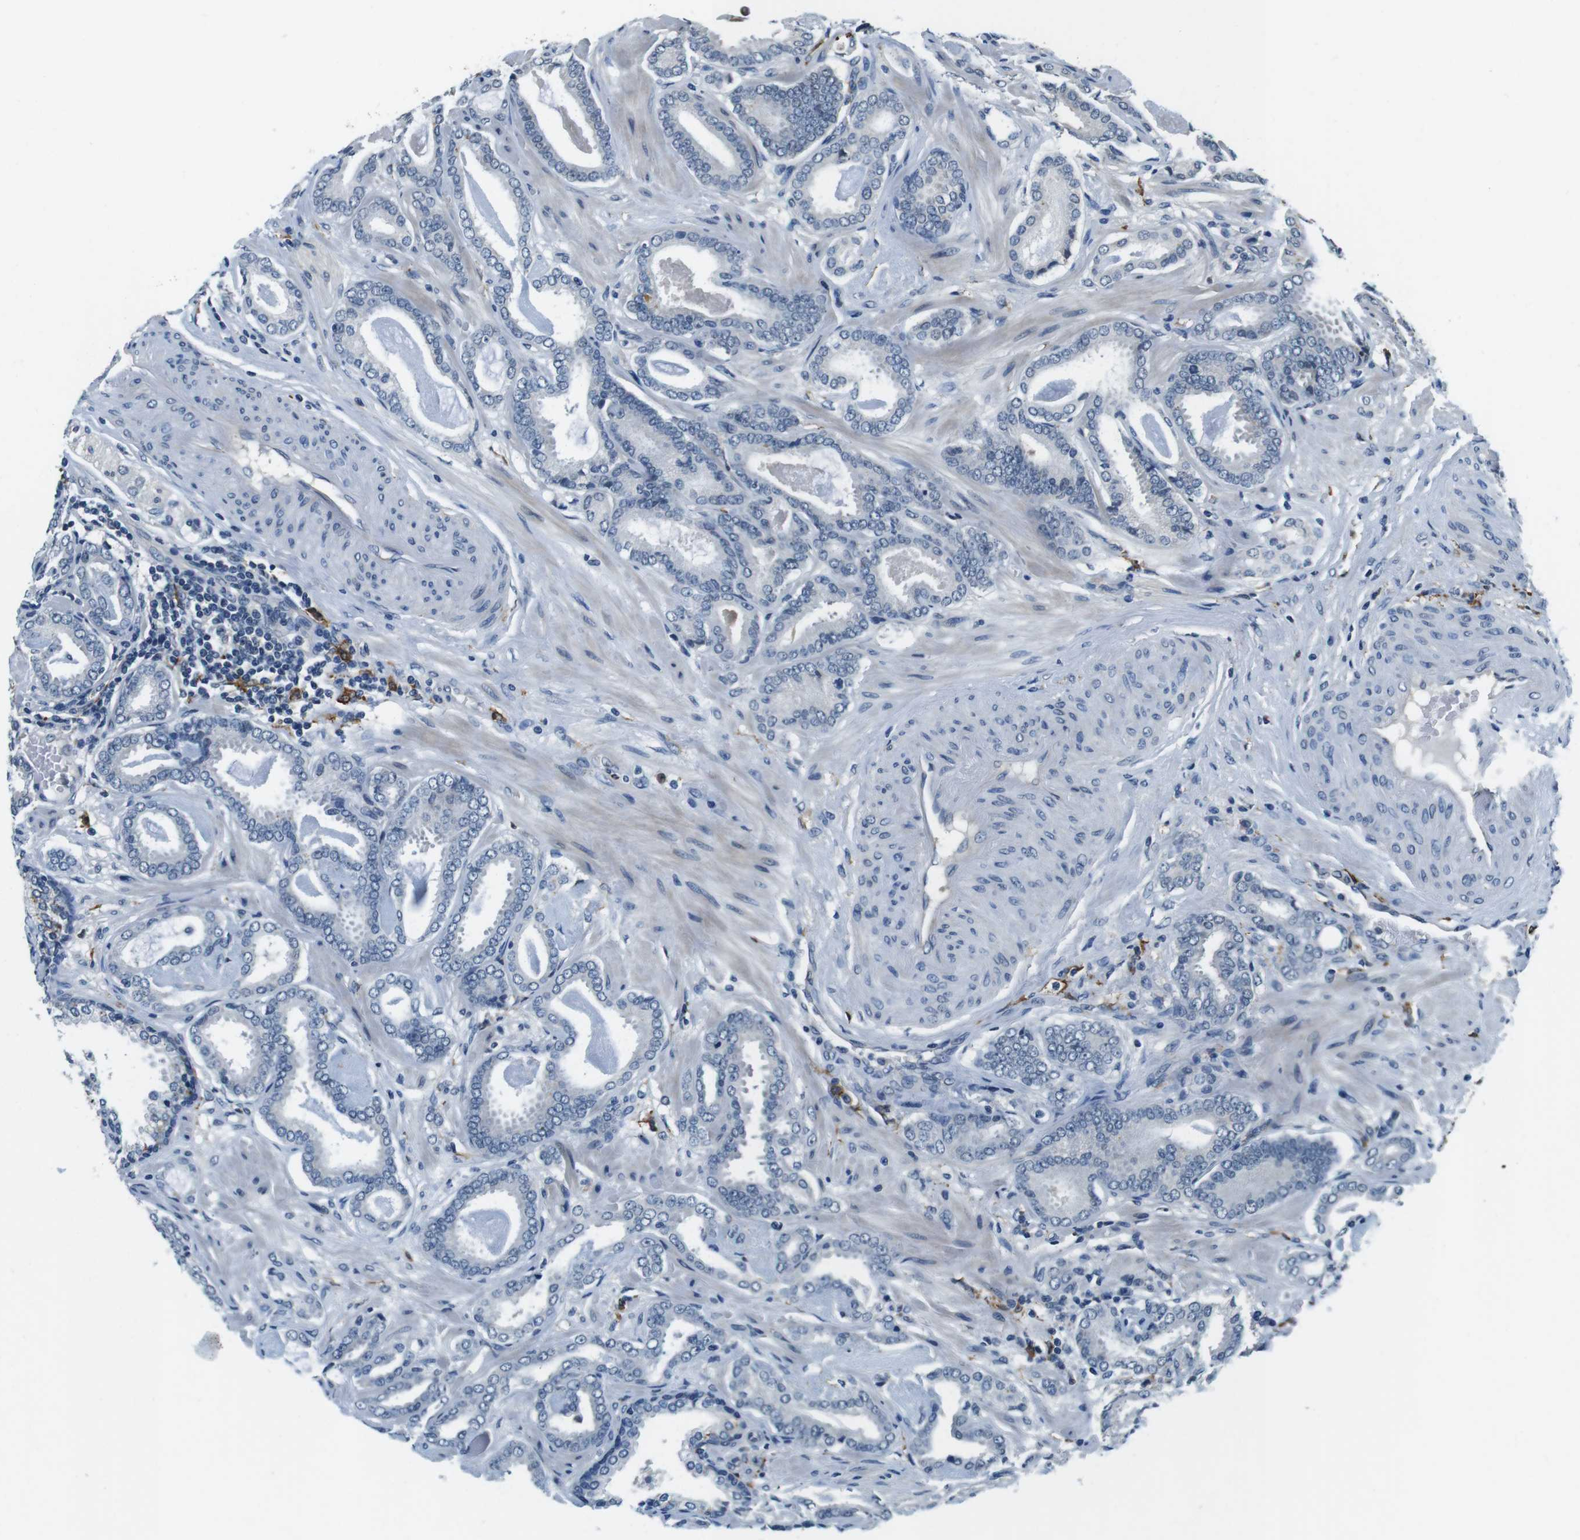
{"staining": {"intensity": "negative", "quantity": "none", "location": "none"}, "tissue": "prostate cancer", "cell_type": "Tumor cells", "image_type": "cancer", "snomed": [{"axis": "morphology", "description": "Adenocarcinoma, Low grade"}, {"axis": "topography", "description": "Prostate"}], "caption": "Immunohistochemical staining of human prostate adenocarcinoma (low-grade) demonstrates no significant expression in tumor cells.", "gene": "CD163L1", "patient": {"sex": "male", "age": 53}}